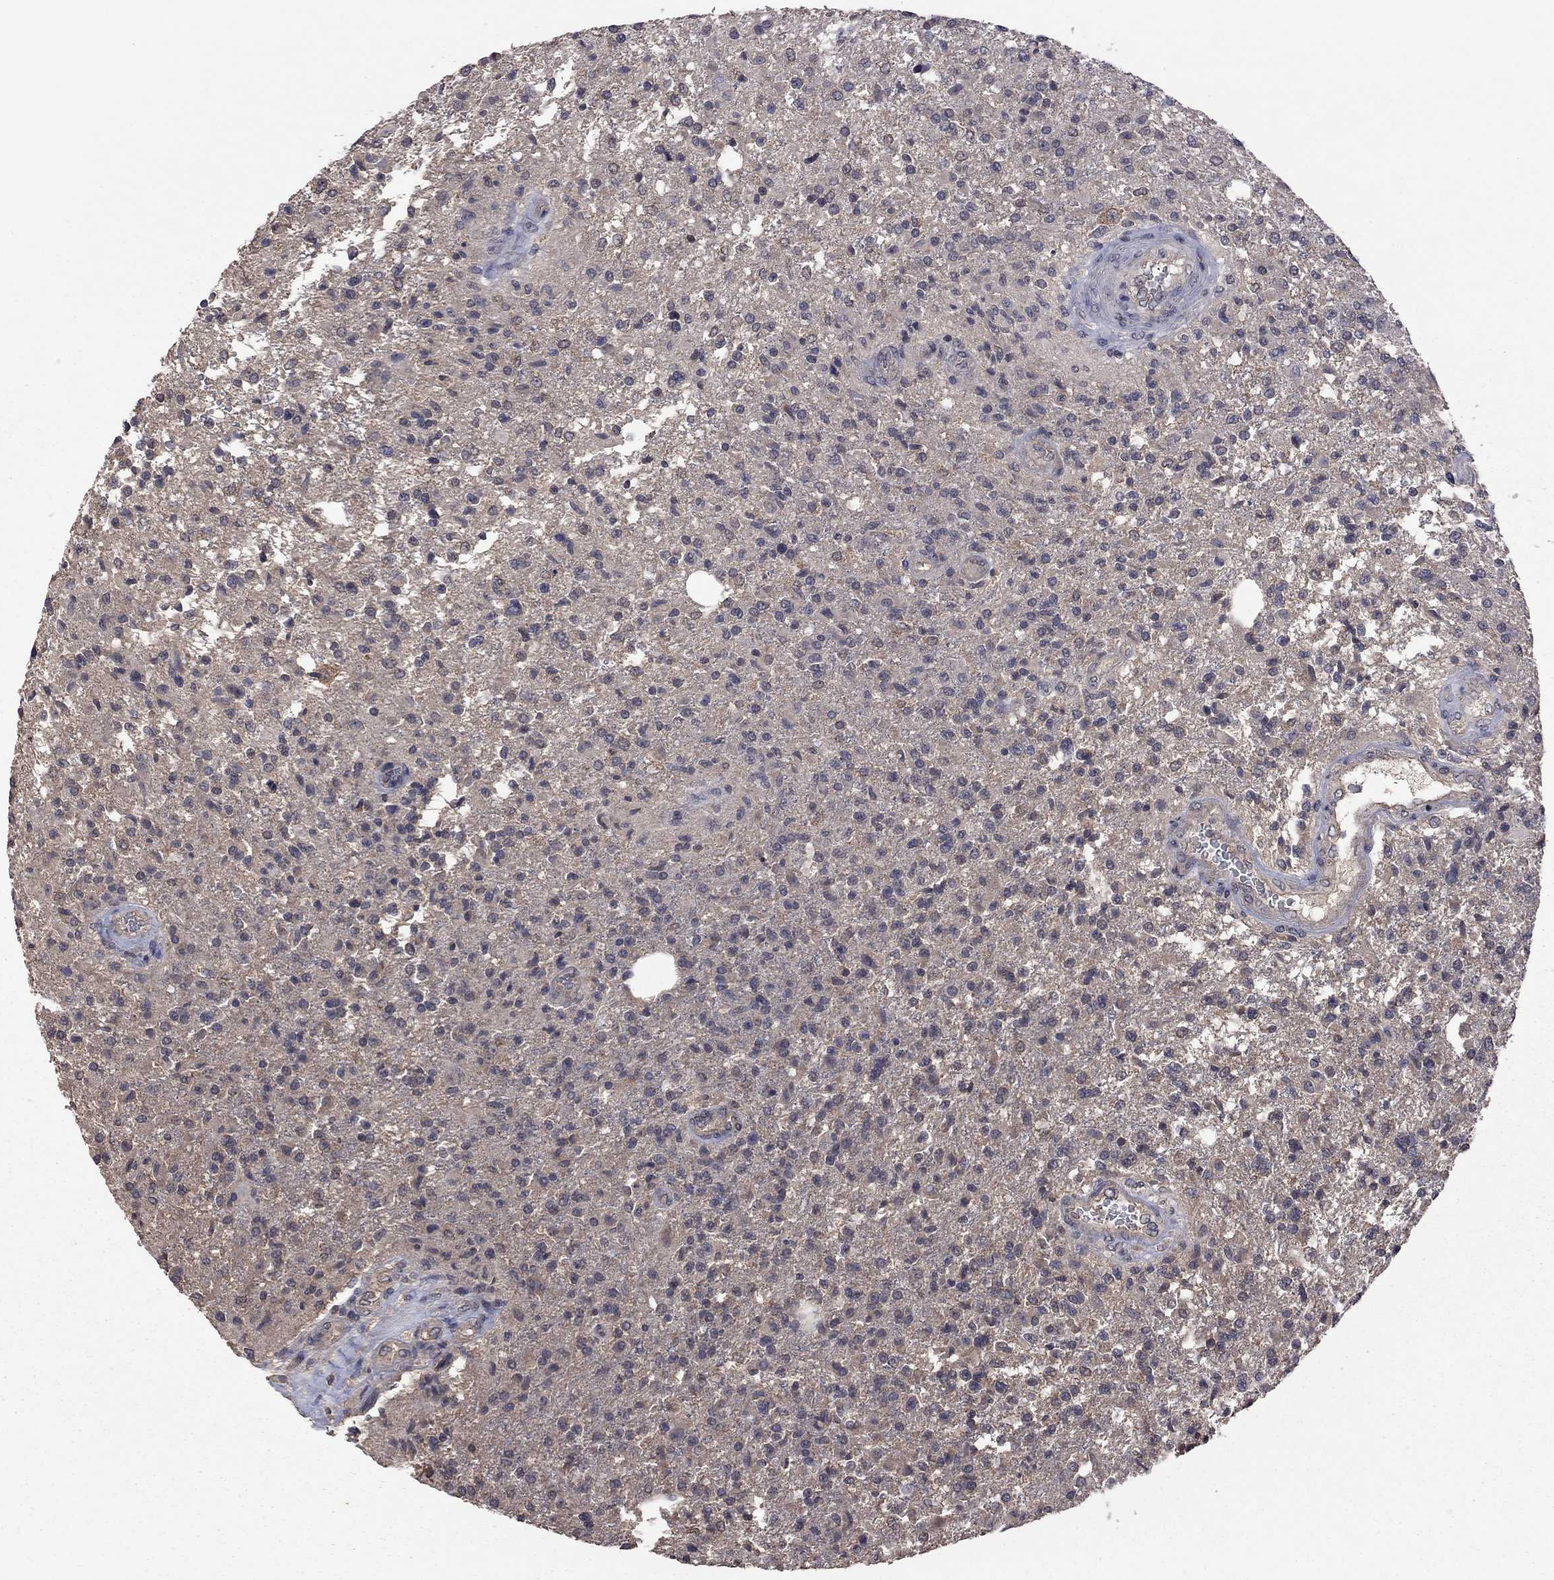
{"staining": {"intensity": "negative", "quantity": "none", "location": "none"}, "tissue": "glioma", "cell_type": "Tumor cells", "image_type": "cancer", "snomed": [{"axis": "morphology", "description": "Glioma, malignant, High grade"}, {"axis": "topography", "description": "Brain"}], "caption": "This is an IHC image of human glioma. There is no positivity in tumor cells.", "gene": "TSNARE1", "patient": {"sex": "male", "age": 56}}